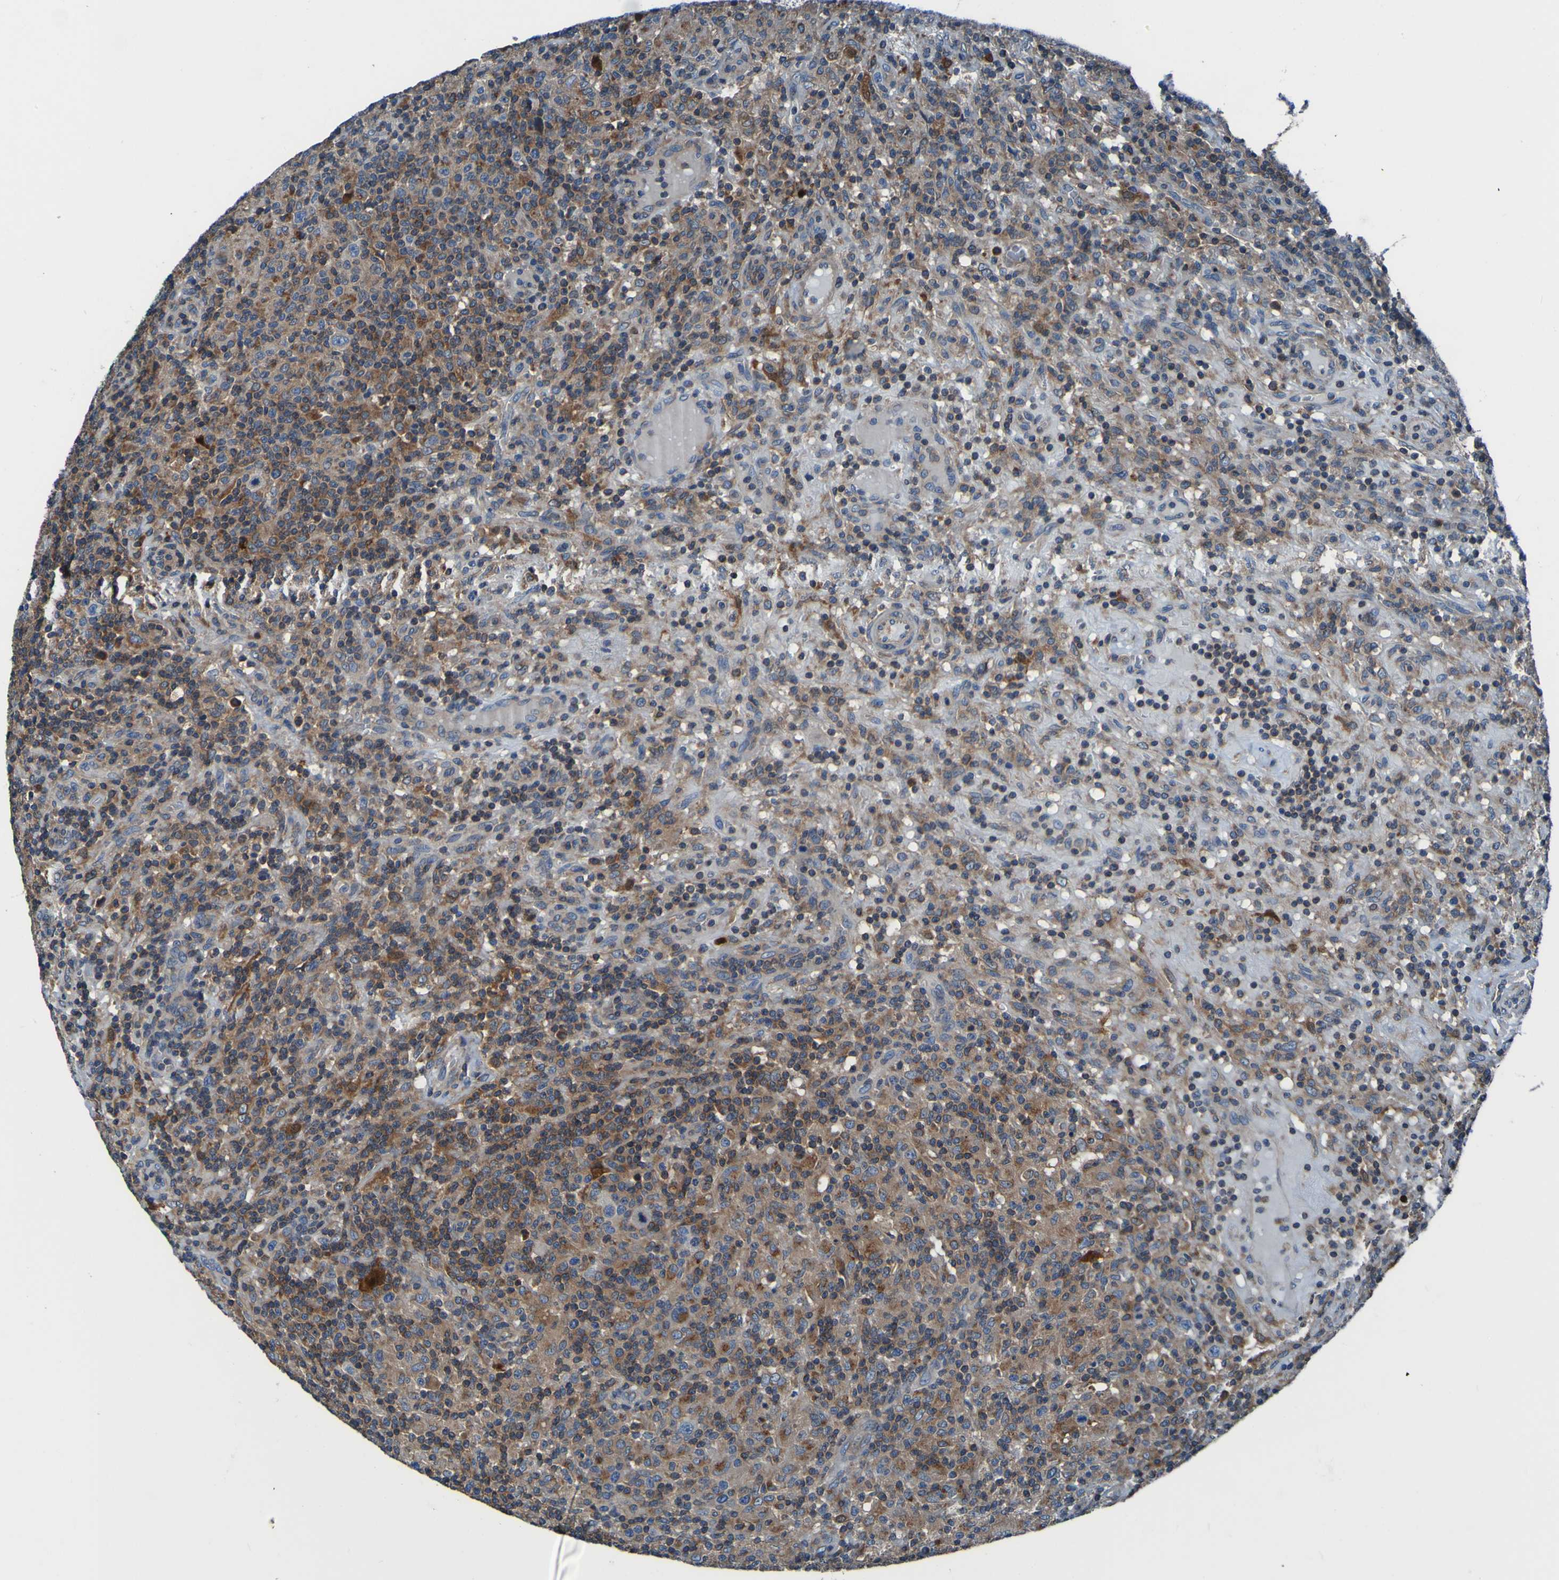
{"staining": {"intensity": "moderate", "quantity": ">75%", "location": "cytoplasmic/membranous"}, "tissue": "lymphoma", "cell_type": "Tumor cells", "image_type": "cancer", "snomed": [{"axis": "morphology", "description": "Hodgkin's disease, NOS"}, {"axis": "topography", "description": "Lymph node"}], "caption": "IHC histopathology image of neoplastic tissue: lymphoma stained using IHC reveals medium levels of moderate protein expression localized specifically in the cytoplasmic/membranous of tumor cells, appearing as a cytoplasmic/membranous brown color.", "gene": "RAB5B", "patient": {"sex": "male", "age": 70}}